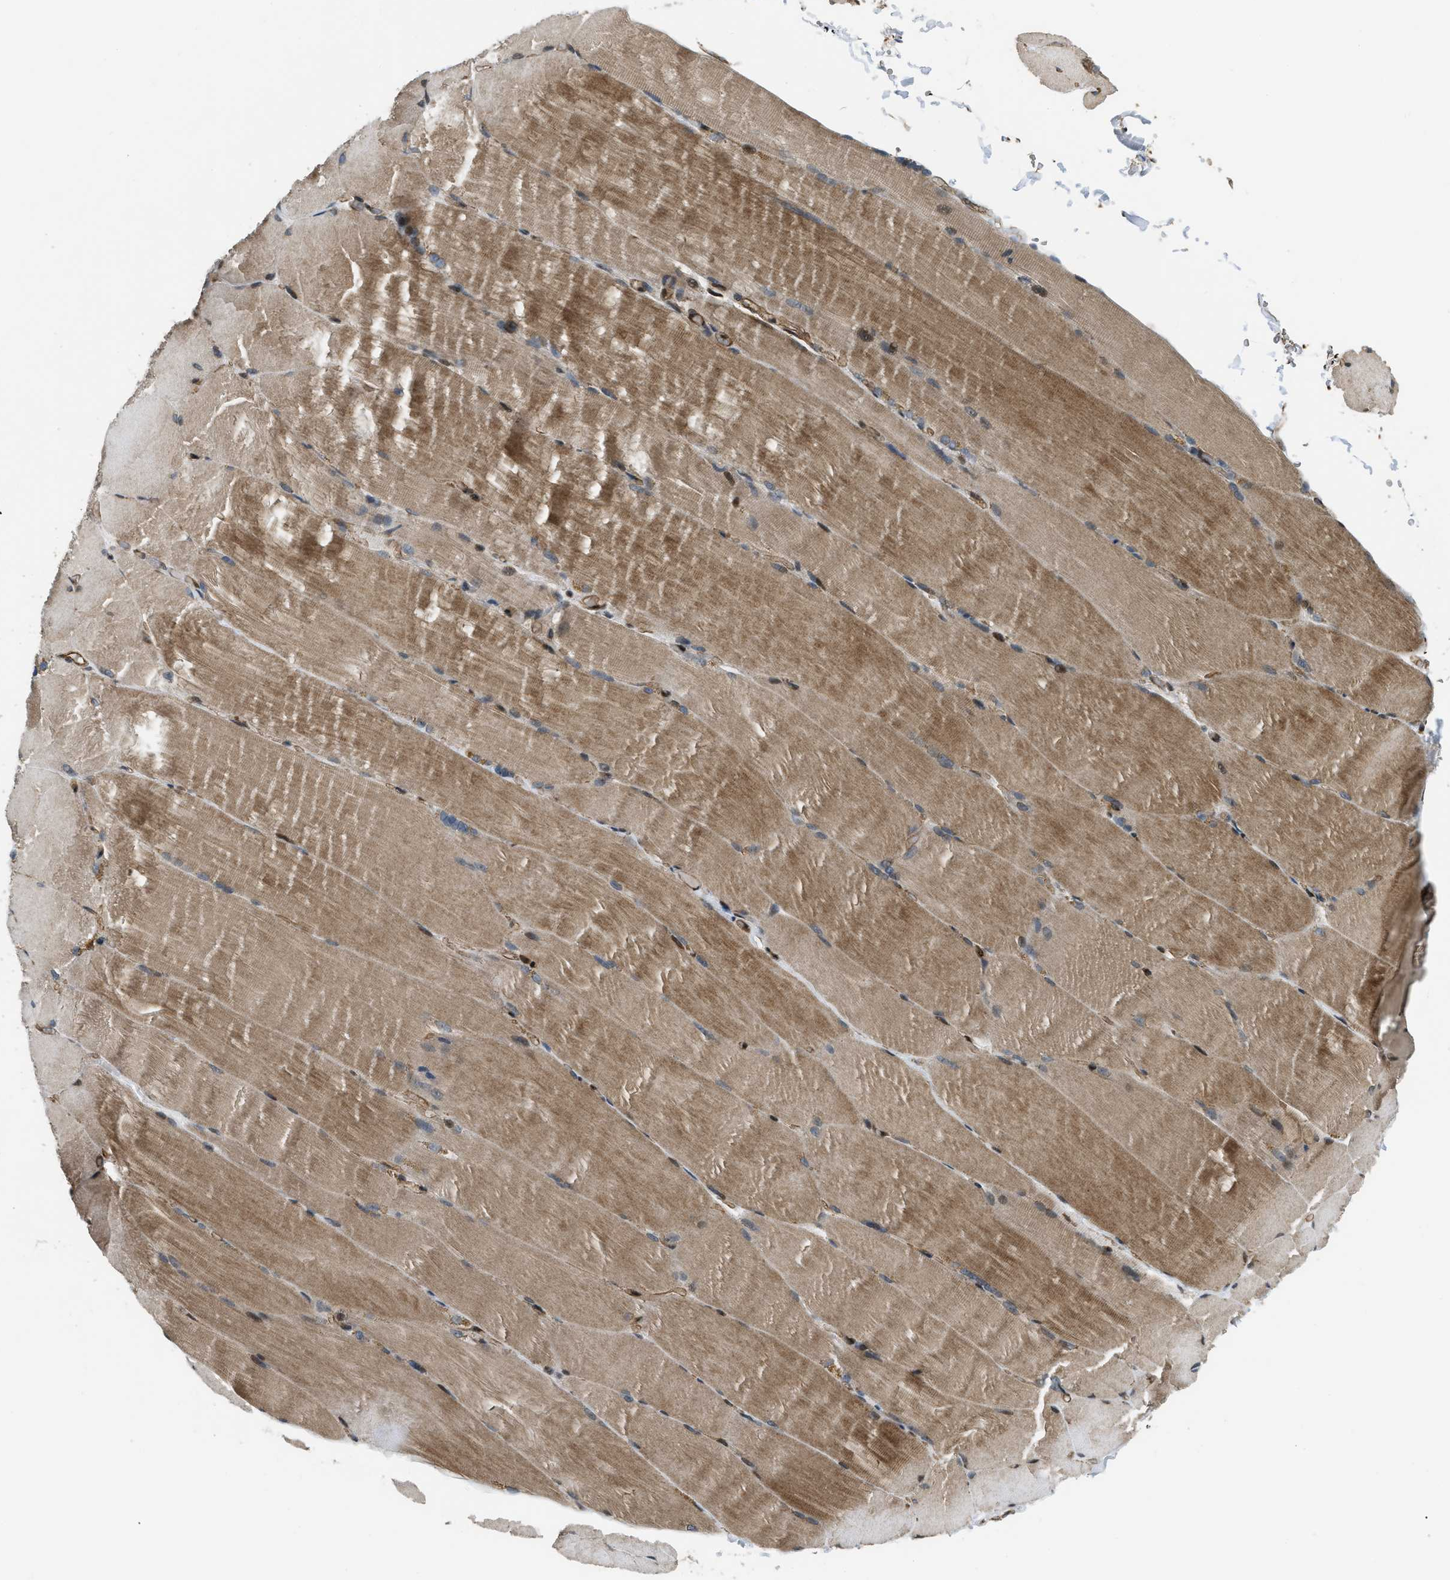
{"staining": {"intensity": "moderate", "quantity": ">75%", "location": "cytoplasmic/membranous"}, "tissue": "skeletal muscle", "cell_type": "Myocytes", "image_type": "normal", "snomed": [{"axis": "morphology", "description": "Normal tissue, NOS"}, {"axis": "topography", "description": "Skin"}, {"axis": "topography", "description": "Skeletal muscle"}], "caption": "Immunohistochemical staining of unremarkable human skeletal muscle shows medium levels of moderate cytoplasmic/membranous positivity in approximately >75% of myocytes. Immunohistochemistry stains the protein in brown and the nuclei are stained blue.", "gene": "LTA4H", "patient": {"sex": "male", "age": 83}}